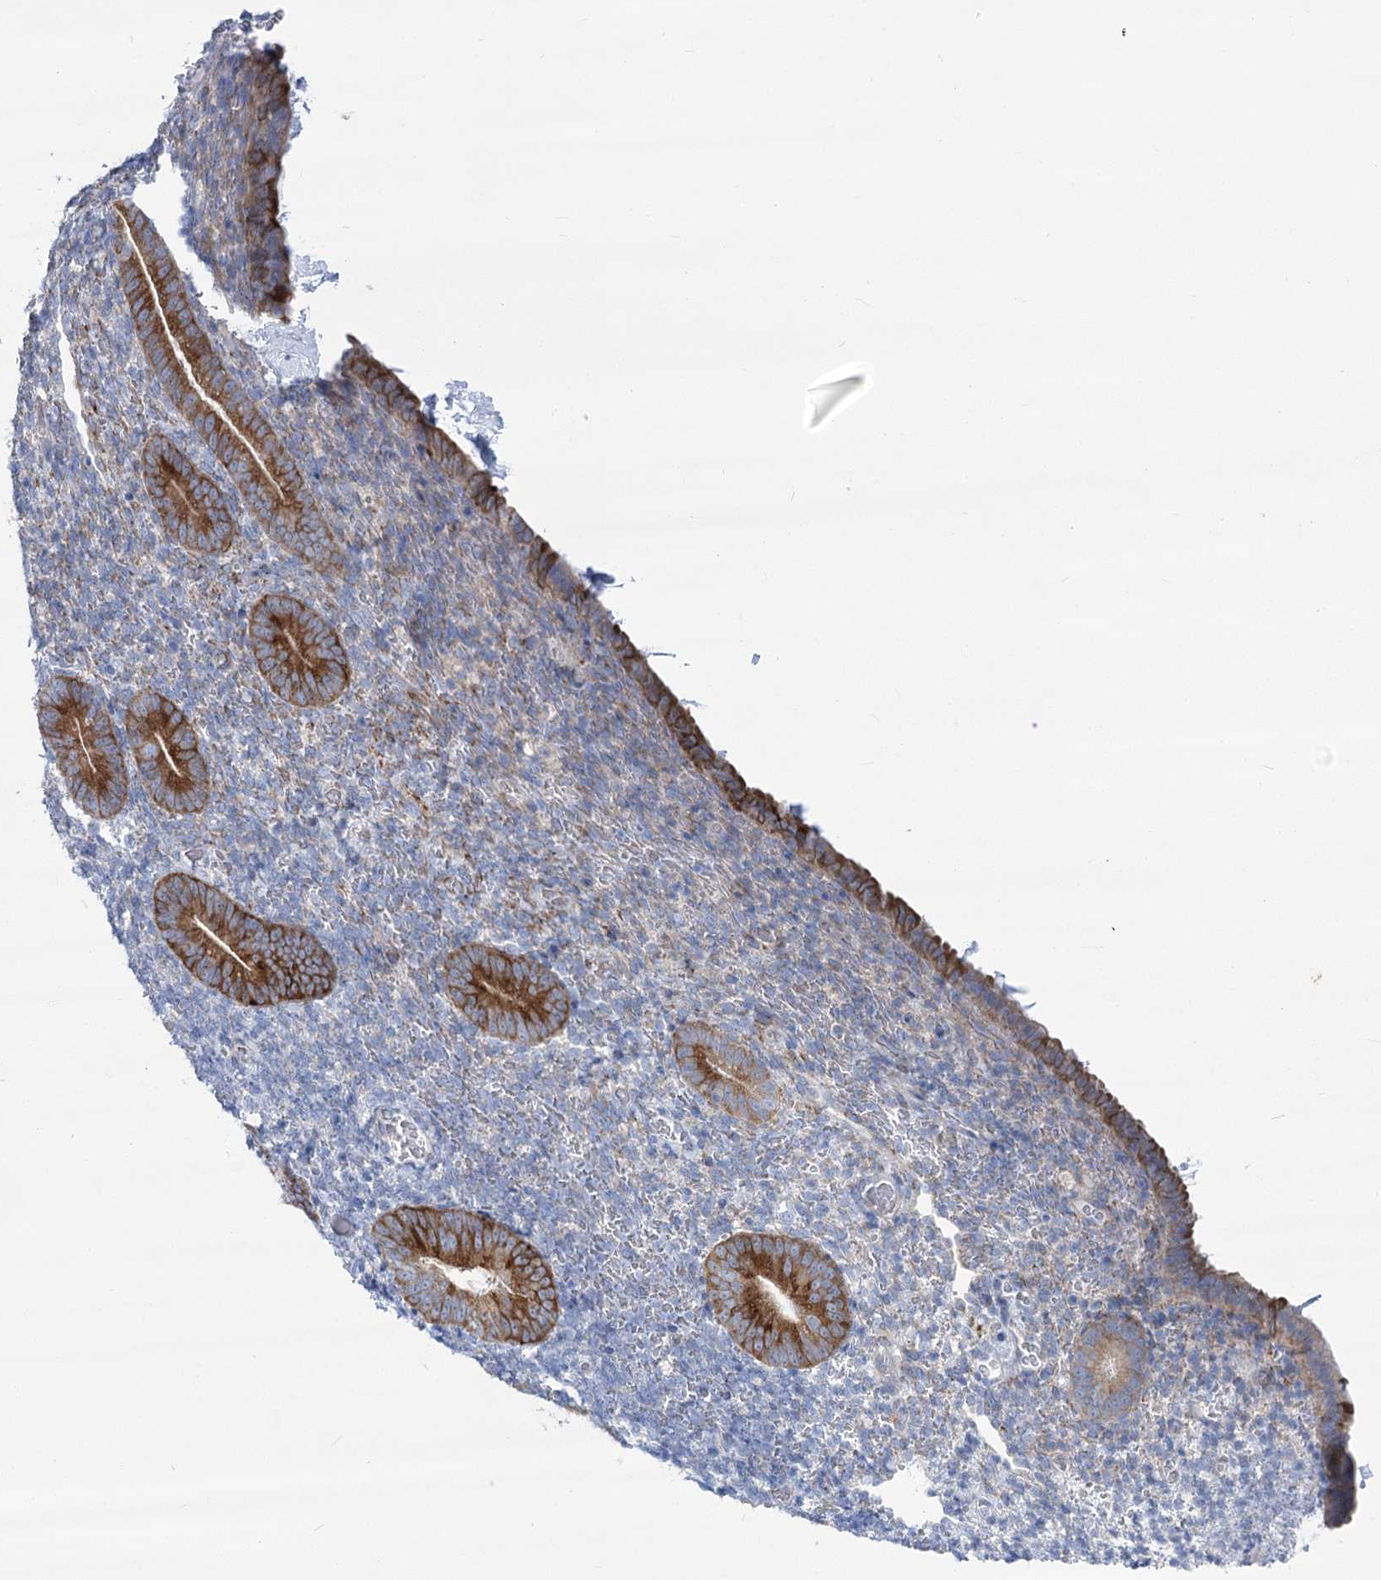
{"staining": {"intensity": "negative", "quantity": "none", "location": "none"}, "tissue": "endometrium", "cell_type": "Cells in endometrial stroma", "image_type": "normal", "snomed": [{"axis": "morphology", "description": "Normal tissue, NOS"}, {"axis": "topography", "description": "Endometrium"}], "caption": "The immunohistochemistry (IHC) histopathology image has no significant positivity in cells in endometrial stroma of endometrium. (DAB immunohistochemistry, high magnification).", "gene": "YTHDC2", "patient": {"sex": "female", "age": 51}}